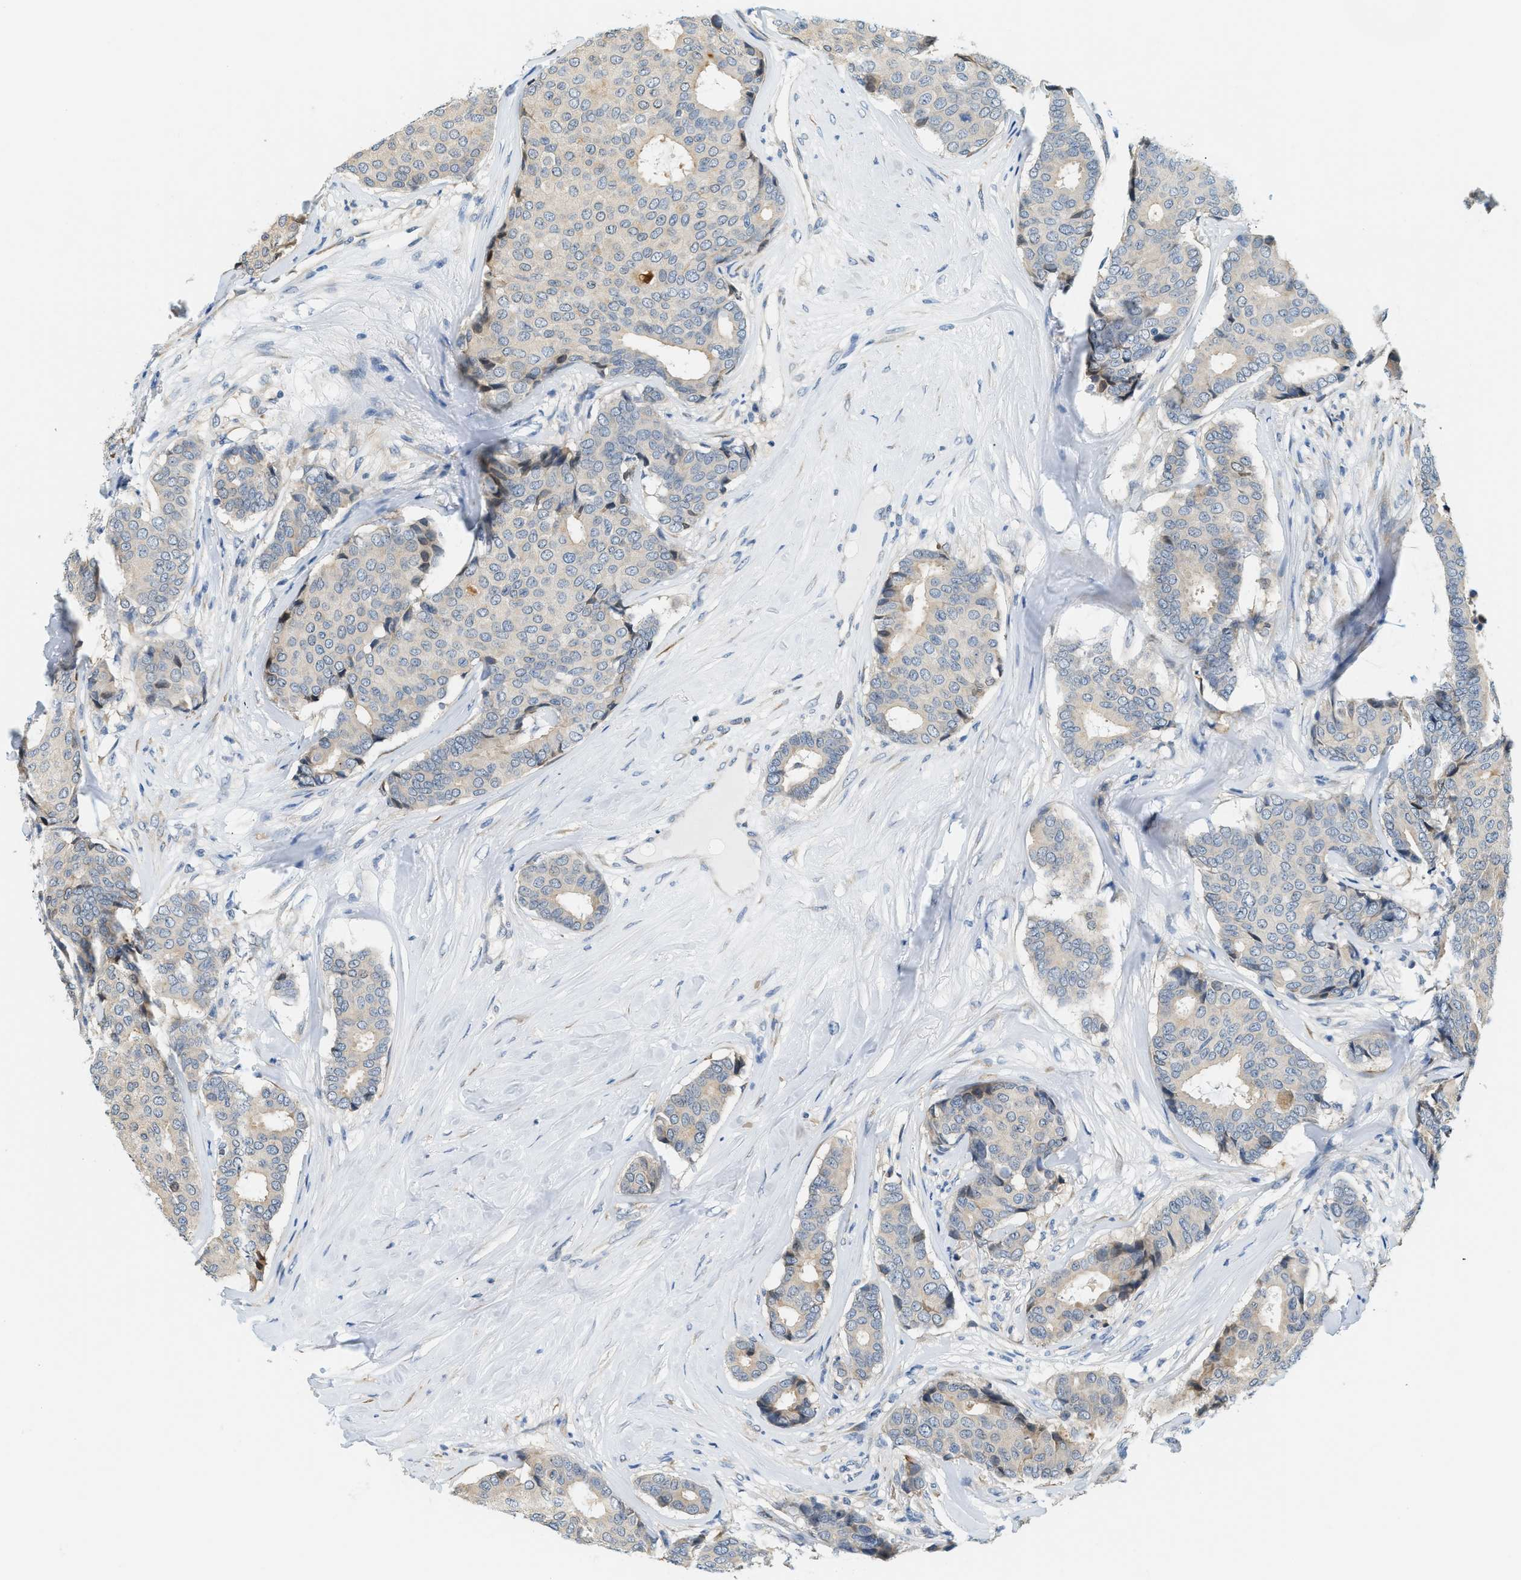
{"staining": {"intensity": "weak", "quantity": "<25%", "location": "cytoplasmic/membranous"}, "tissue": "breast cancer", "cell_type": "Tumor cells", "image_type": "cancer", "snomed": [{"axis": "morphology", "description": "Duct carcinoma"}, {"axis": "topography", "description": "Breast"}], "caption": "DAB (3,3'-diaminobenzidine) immunohistochemical staining of human invasive ductal carcinoma (breast) shows no significant expression in tumor cells.", "gene": "CYTH2", "patient": {"sex": "female", "age": 75}}